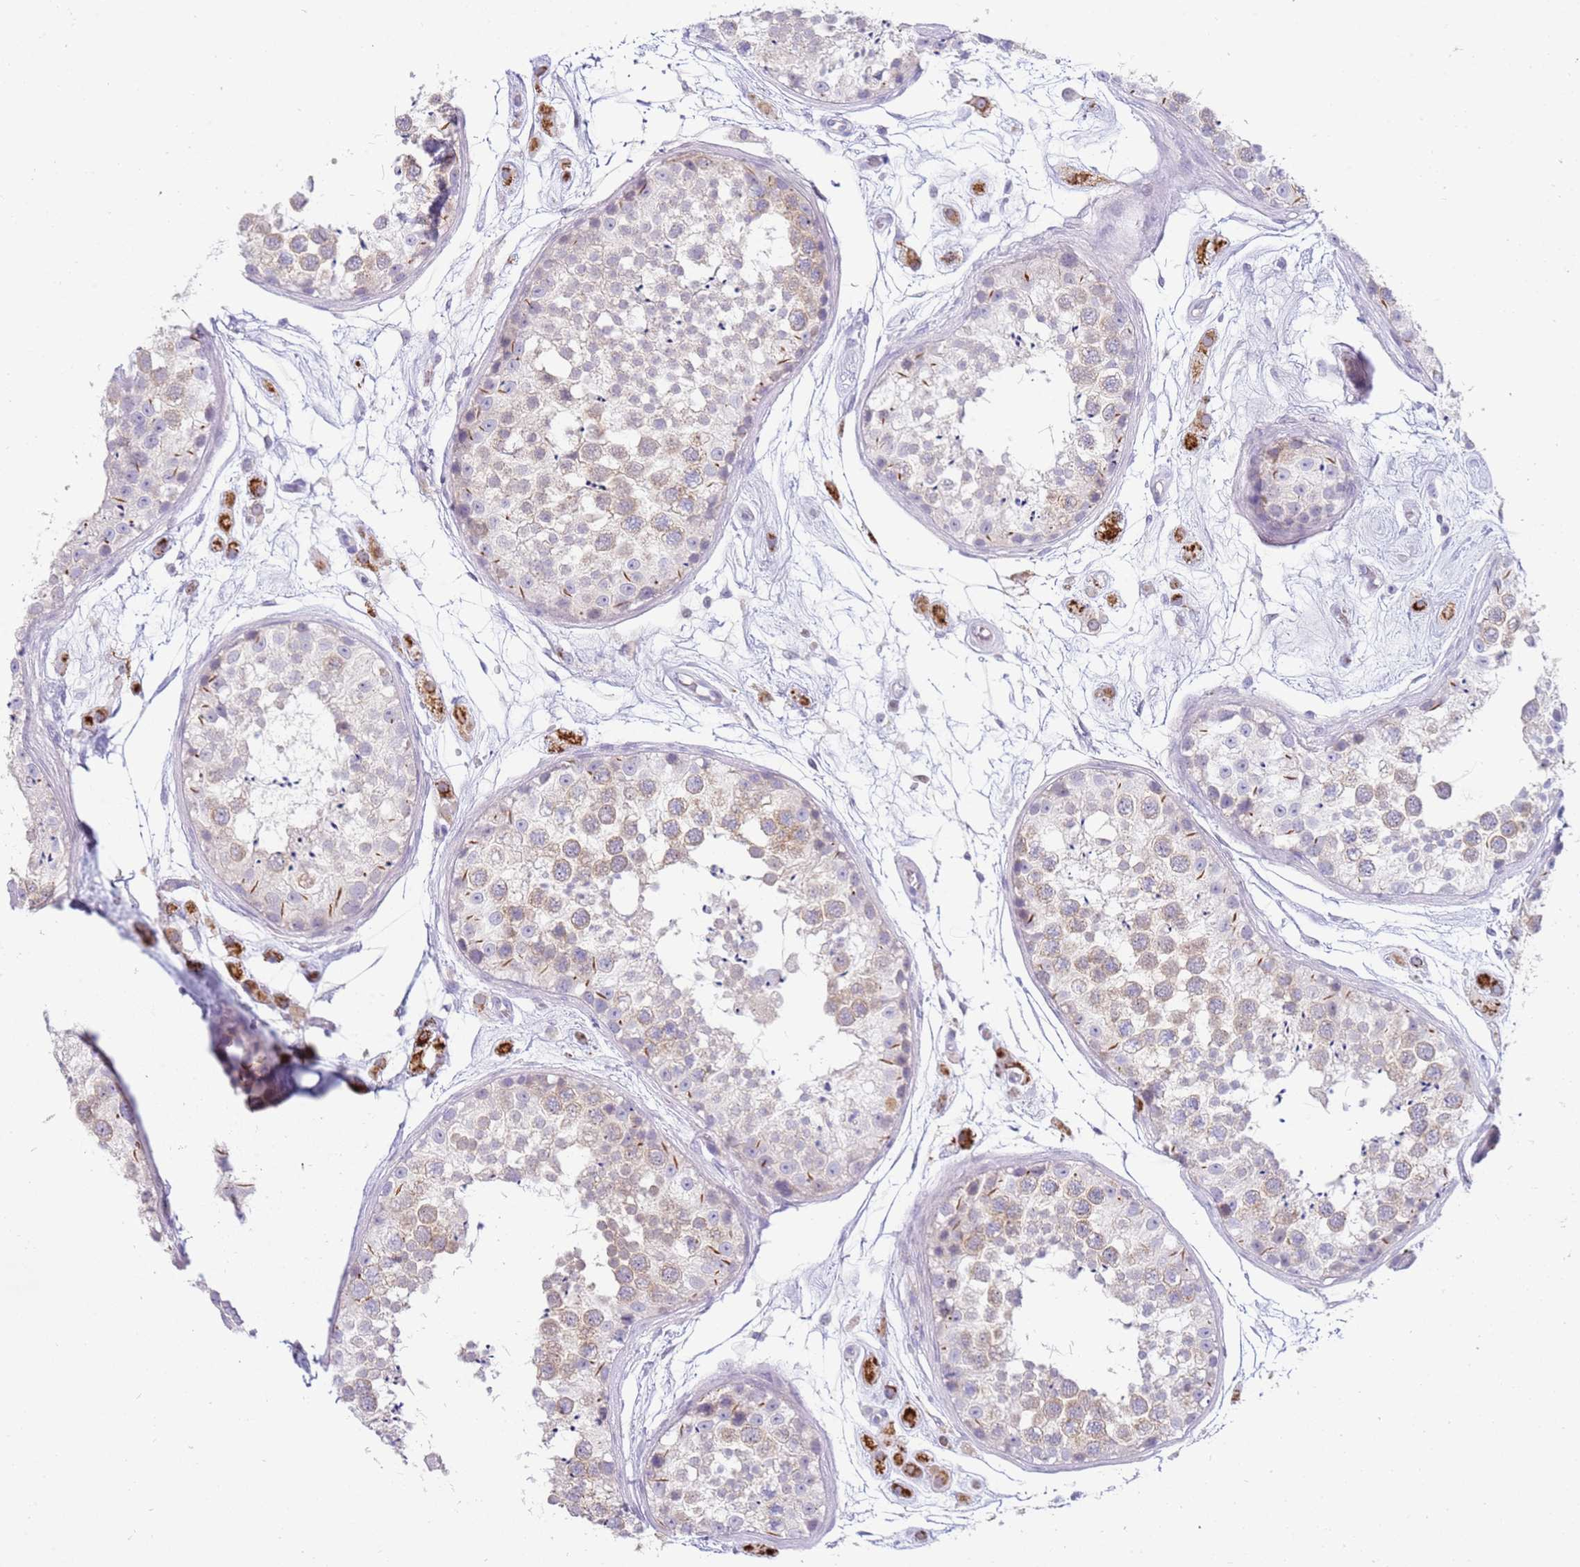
{"staining": {"intensity": "weak", "quantity": "25%-75%", "location": "cytoplasmic/membranous"}, "tissue": "testis", "cell_type": "Cells in seminiferous ducts", "image_type": "normal", "snomed": [{"axis": "morphology", "description": "Normal tissue, NOS"}, {"axis": "topography", "description": "Testis"}], "caption": "IHC staining of benign testis, which shows low levels of weak cytoplasmic/membranous expression in about 25%-75% of cells in seminiferous ducts indicating weak cytoplasmic/membranous protein staining. The staining was performed using DAB (brown) for protein detection and nuclei were counterstained in hematoxylin (blue).", "gene": "STK25", "patient": {"sex": "male", "age": 25}}